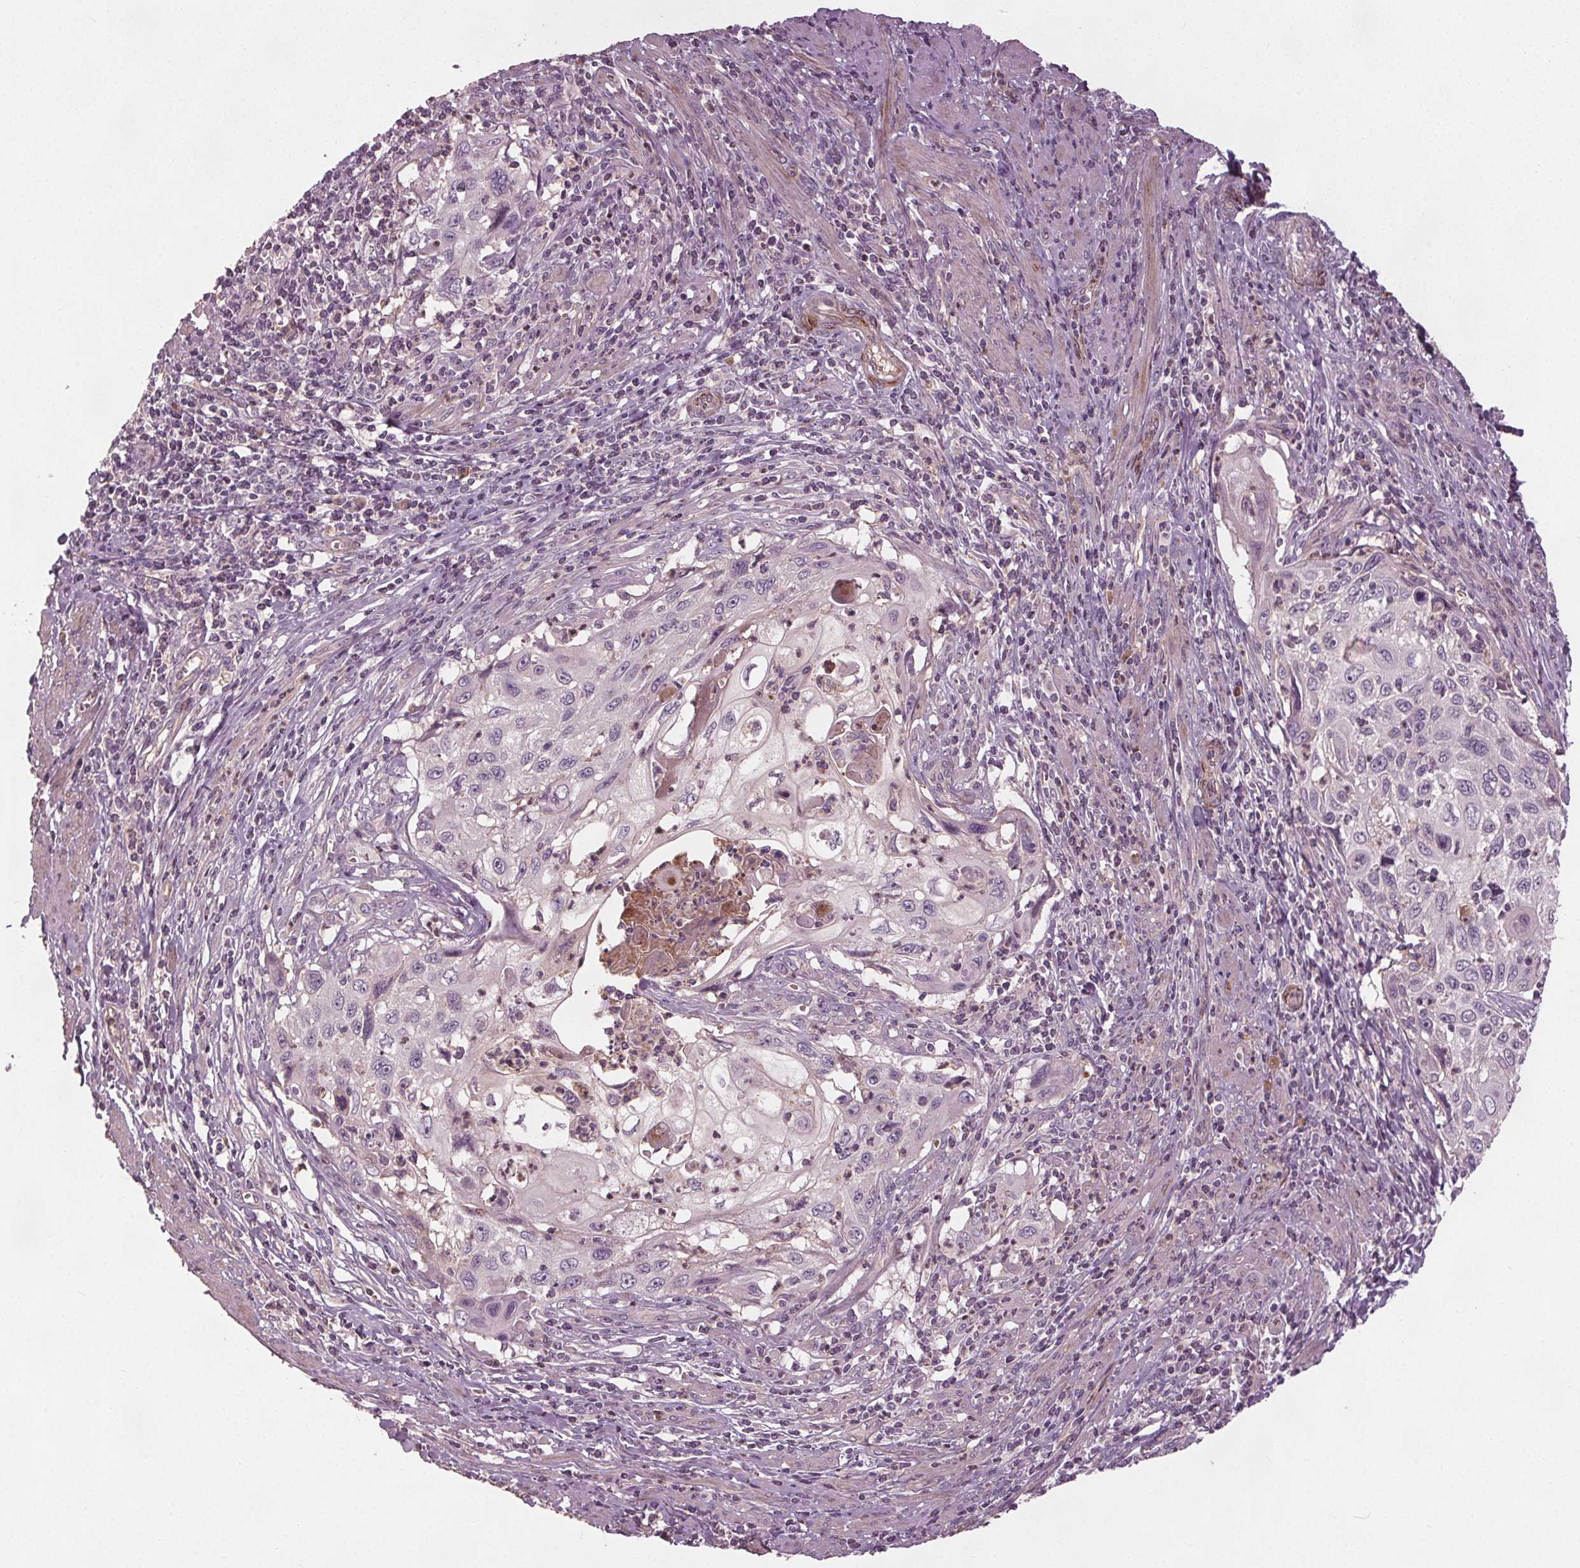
{"staining": {"intensity": "negative", "quantity": "none", "location": "none"}, "tissue": "cervical cancer", "cell_type": "Tumor cells", "image_type": "cancer", "snomed": [{"axis": "morphology", "description": "Squamous cell carcinoma, NOS"}, {"axis": "topography", "description": "Cervix"}], "caption": "A micrograph of human cervical squamous cell carcinoma is negative for staining in tumor cells.", "gene": "PDGFD", "patient": {"sex": "female", "age": 70}}